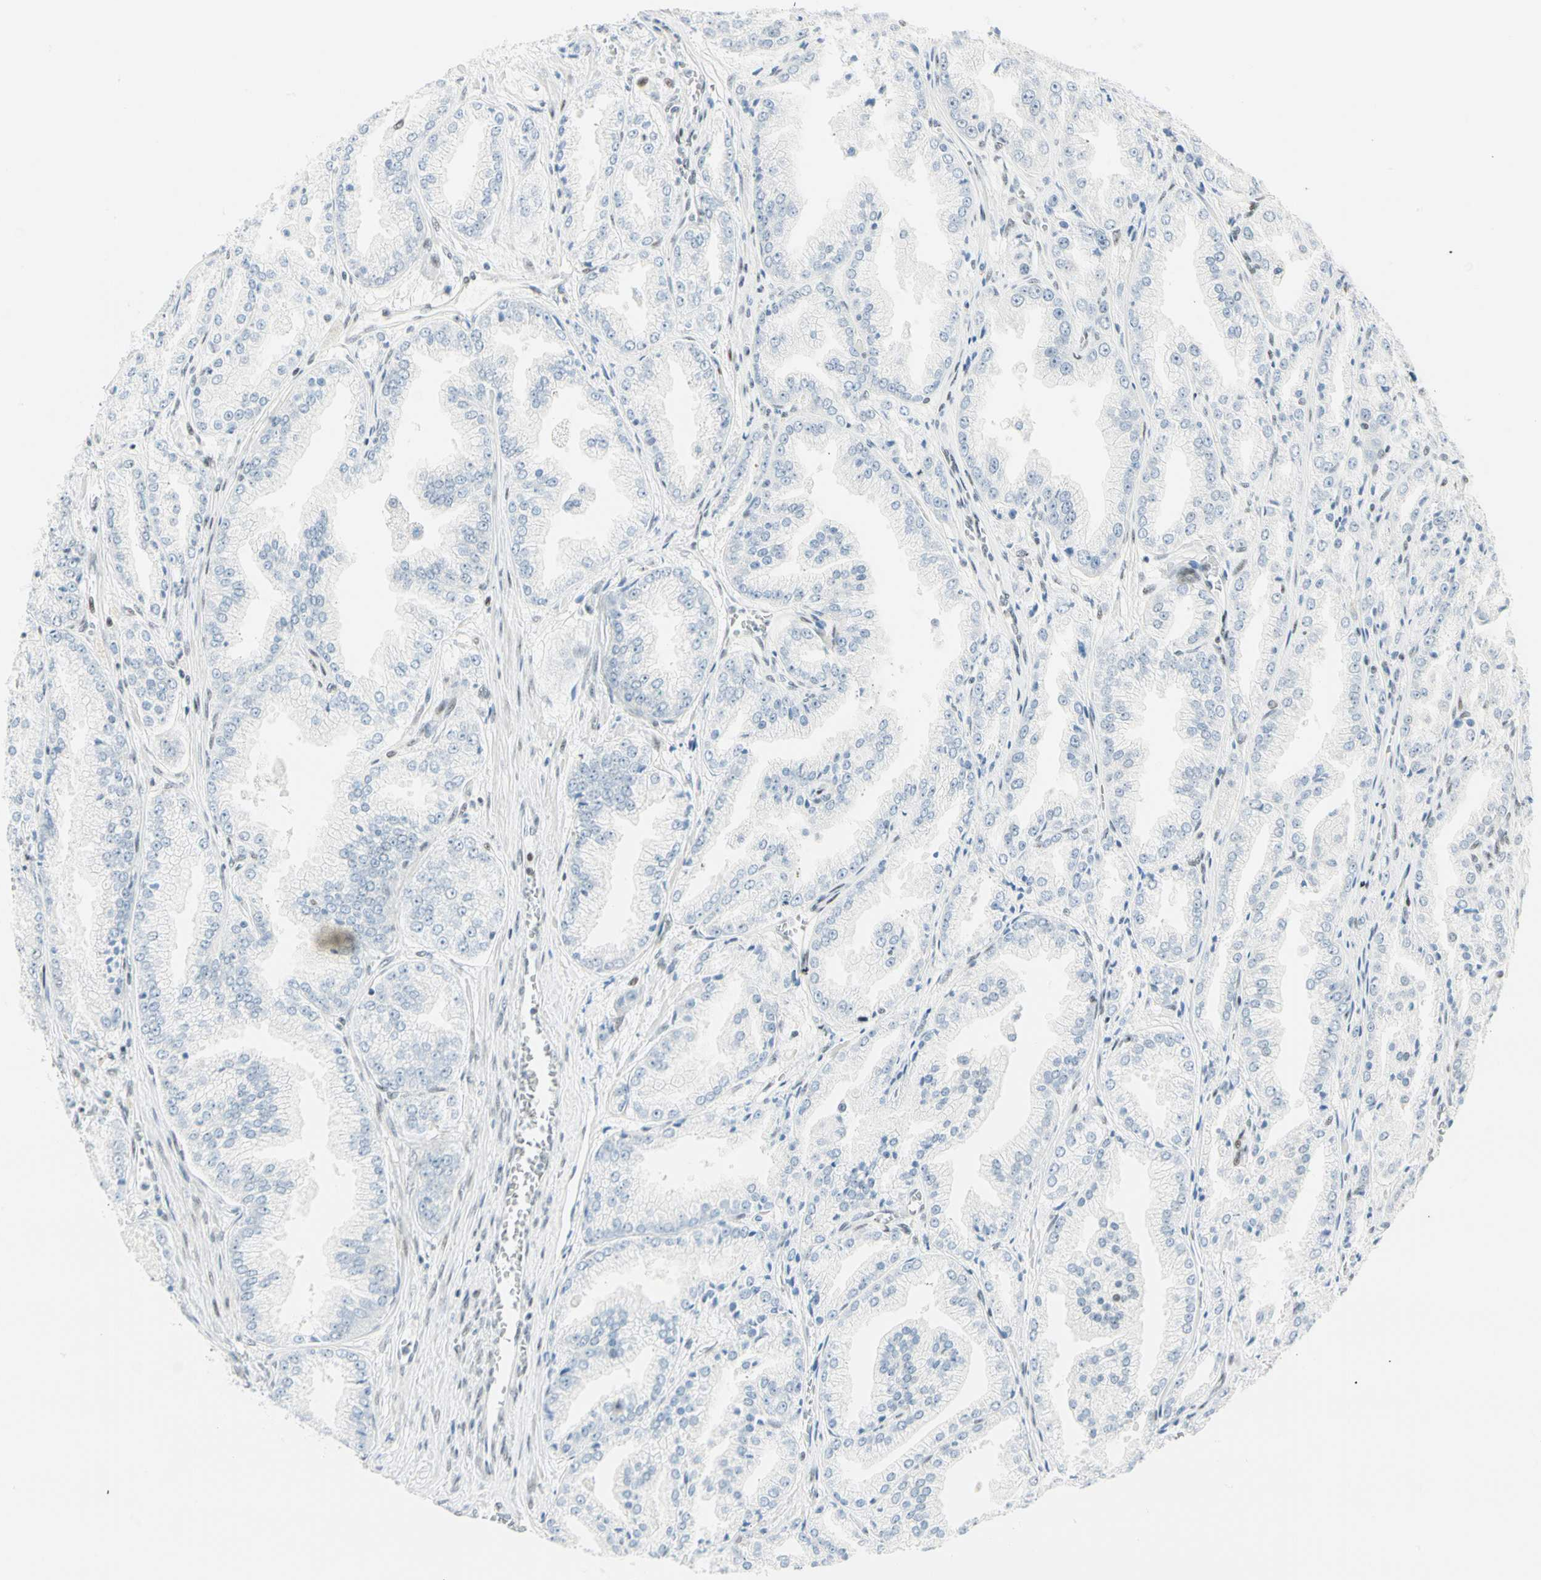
{"staining": {"intensity": "negative", "quantity": "none", "location": "none"}, "tissue": "prostate cancer", "cell_type": "Tumor cells", "image_type": "cancer", "snomed": [{"axis": "morphology", "description": "Adenocarcinoma, High grade"}, {"axis": "topography", "description": "Prostate"}], "caption": "A histopathology image of adenocarcinoma (high-grade) (prostate) stained for a protein shows no brown staining in tumor cells.", "gene": "PKNOX1", "patient": {"sex": "male", "age": 61}}